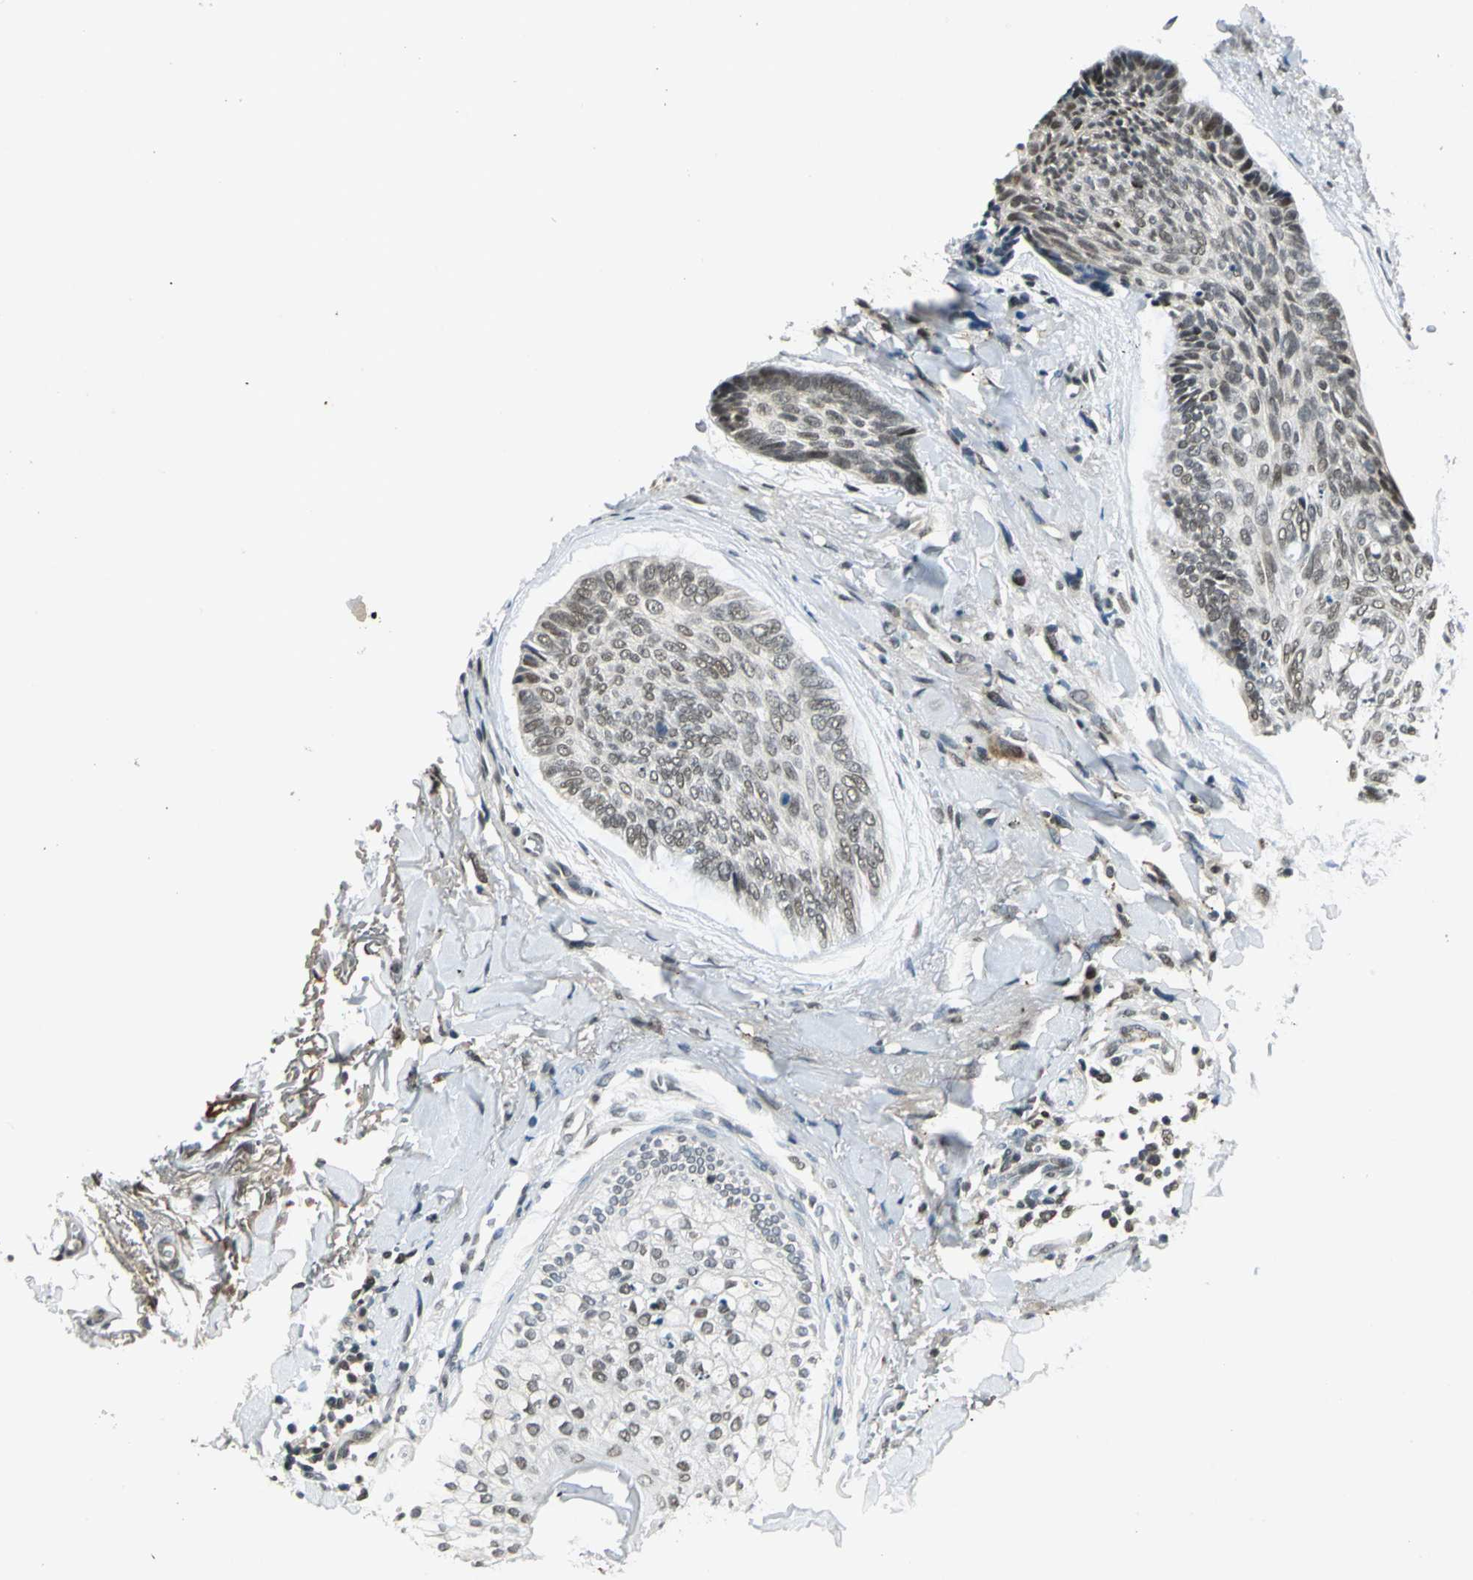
{"staining": {"intensity": "weak", "quantity": "<25%", "location": "nuclear"}, "tissue": "skin cancer", "cell_type": "Tumor cells", "image_type": "cancer", "snomed": [{"axis": "morphology", "description": "Normal tissue, NOS"}, {"axis": "morphology", "description": "Basal cell carcinoma"}, {"axis": "topography", "description": "Skin"}], "caption": "An IHC photomicrograph of basal cell carcinoma (skin) is shown. There is no staining in tumor cells of basal cell carcinoma (skin).", "gene": "RAD17", "patient": {"sex": "female", "age": 71}}